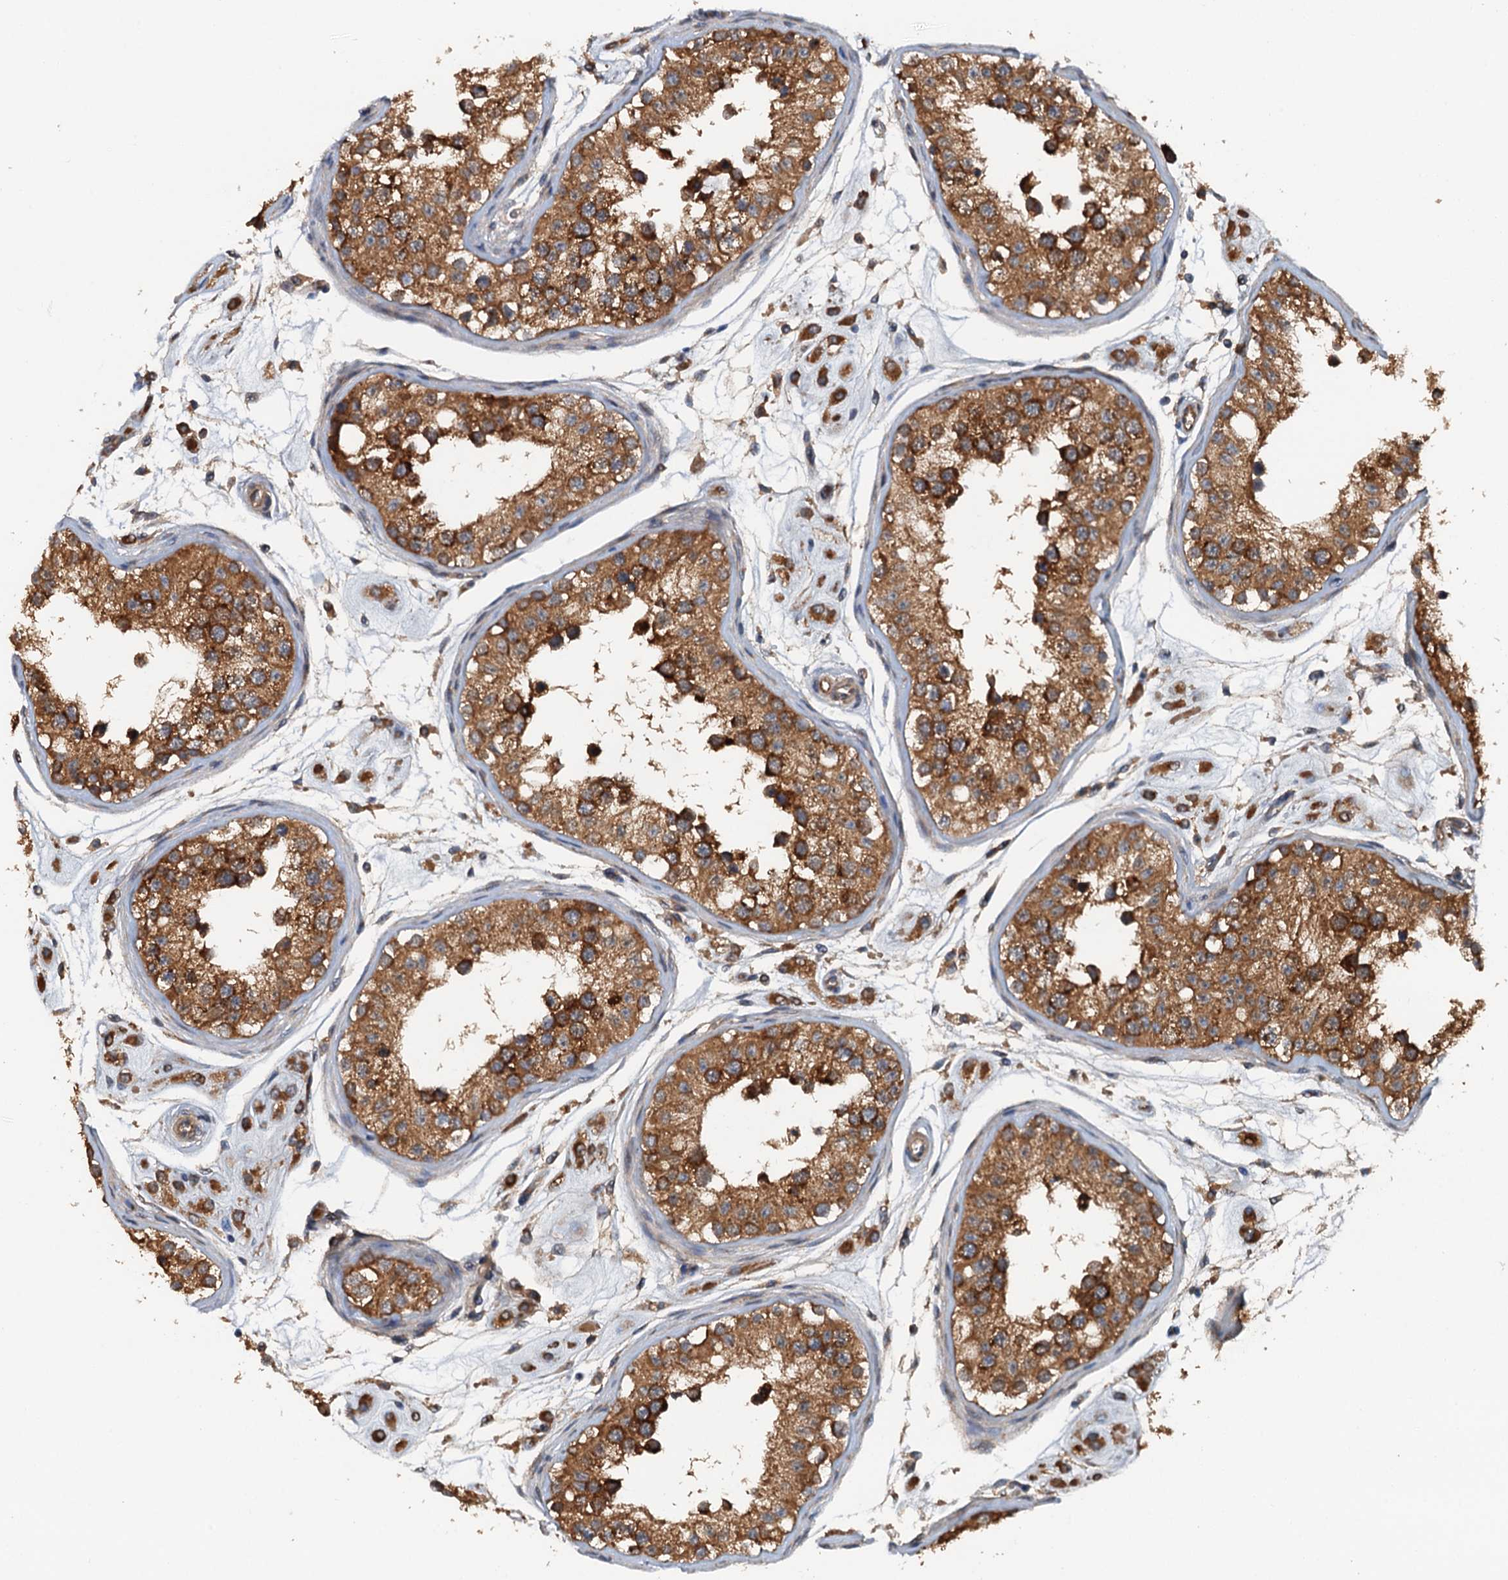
{"staining": {"intensity": "strong", "quantity": ">75%", "location": "cytoplasmic/membranous"}, "tissue": "testis", "cell_type": "Cells in seminiferous ducts", "image_type": "normal", "snomed": [{"axis": "morphology", "description": "Normal tissue, NOS"}, {"axis": "morphology", "description": "Adenocarcinoma, metastatic, NOS"}, {"axis": "topography", "description": "Testis"}], "caption": "Immunohistochemical staining of unremarkable testis displays high levels of strong cytoplasmic/membranous positivity in about >75% of cells in seminiferous ducts. The protein is stained brown, and the nuclei are stained in blue (DAB (3,3'-diaminobenzidine) IHC with brightfield microscopy, high magnification).", "gene": "COG3", "patient": {"sex": "male", "age": 26}}